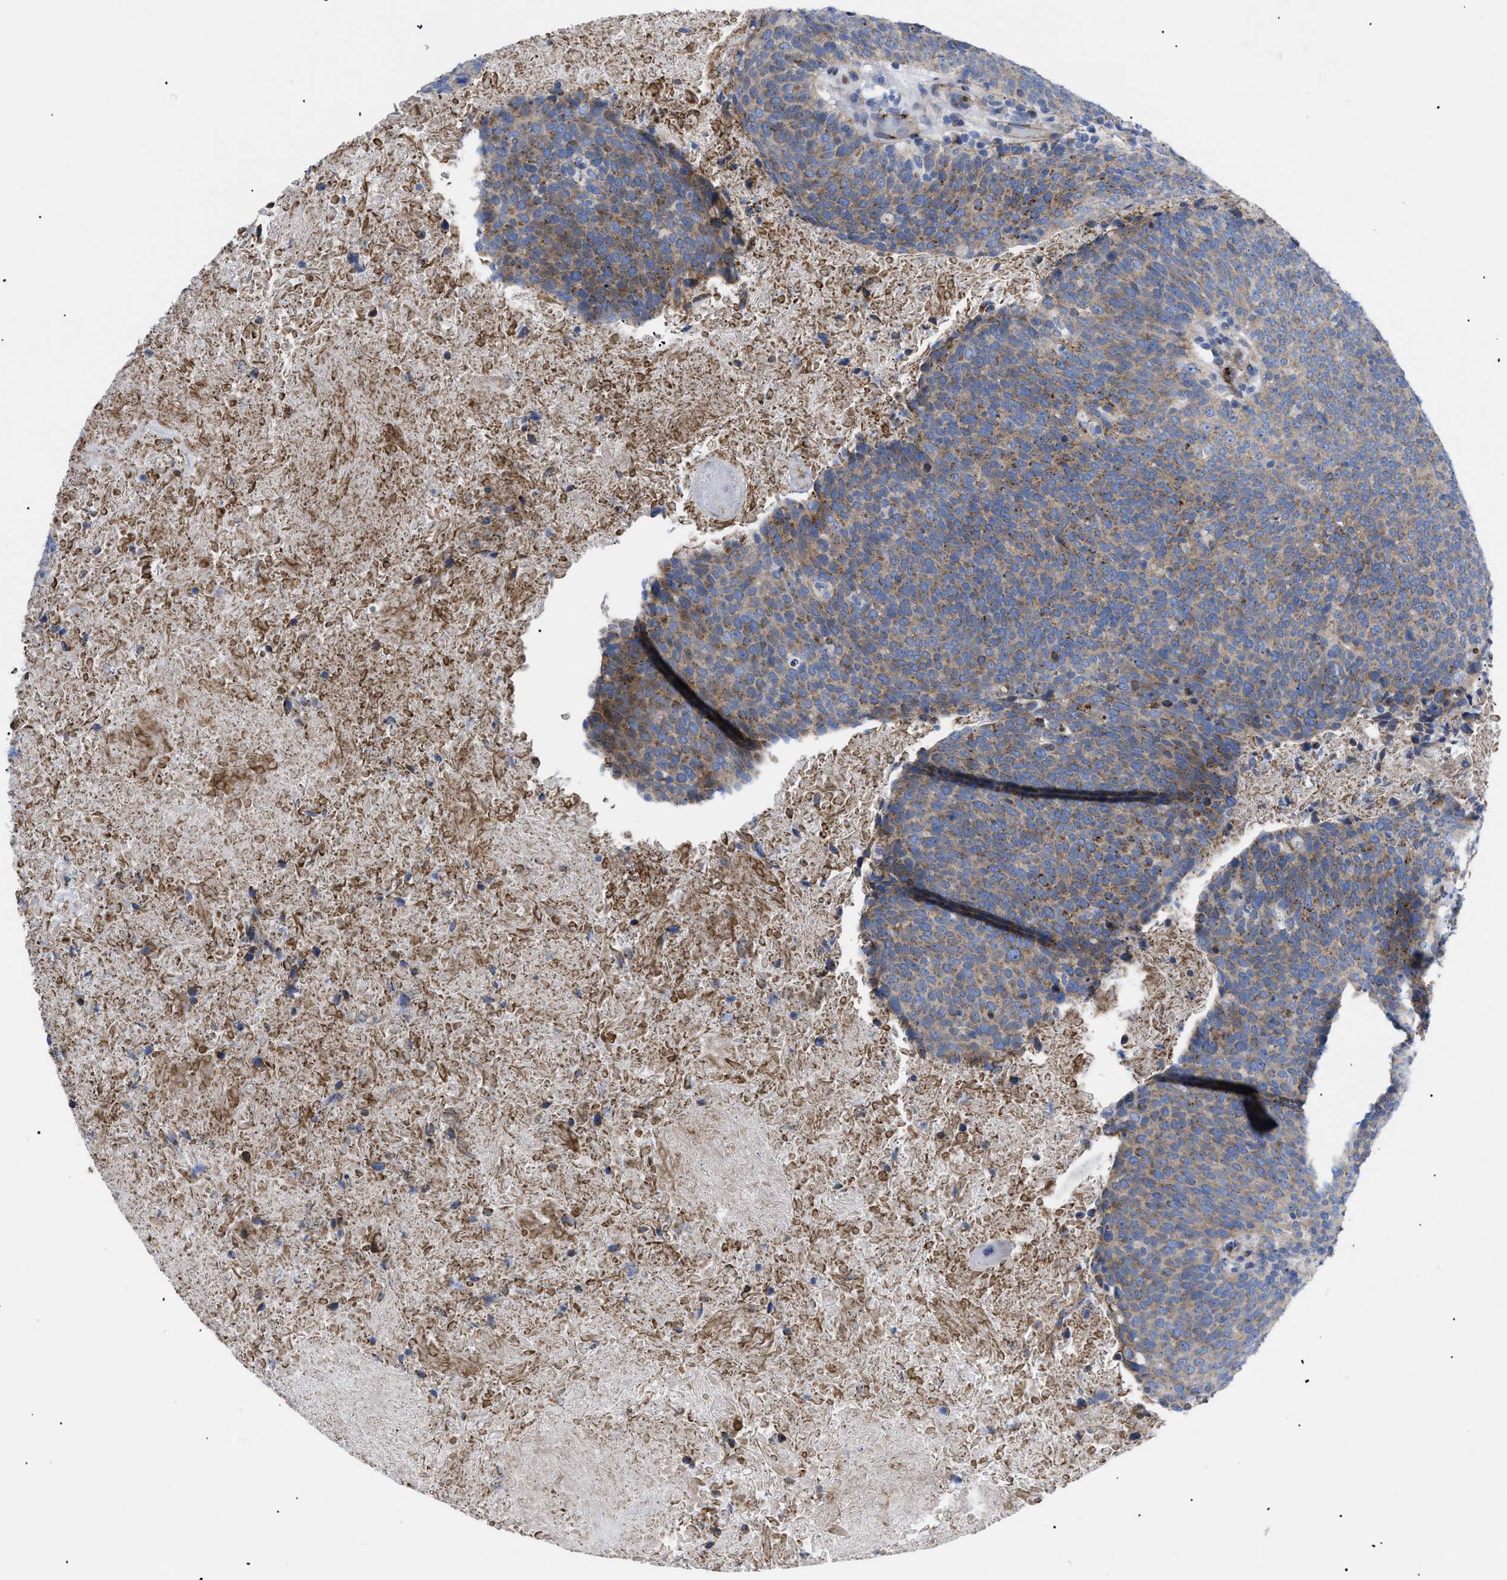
{"staining": {"intensity": "moderate", "quantity": ">75%", "location": "cytoplasmic/membranous"}, "tissue": "head and neck cancer", "cell_type": "Tumor cells", "image_type": "cancer", "snomed": [{"axis": "morphology", "description": "Squamous cell carcinoma, NOS"}, {"axis": "morphology", "description": "Squamous cell carcinoma, metastatic, NOS"}, {"axis": "topography", "description": "Lymph node"}, {"axis": "topography", "description": "Head-Neck"}], "caption": "This micrograph exhibits IHC staining of head and neck cancer, with medium moderate cytoplasmic/membranous expression in about >75% of tumor cells.", "gene": "TMEM17", "patient": {"sex": "male", "age": 62}}